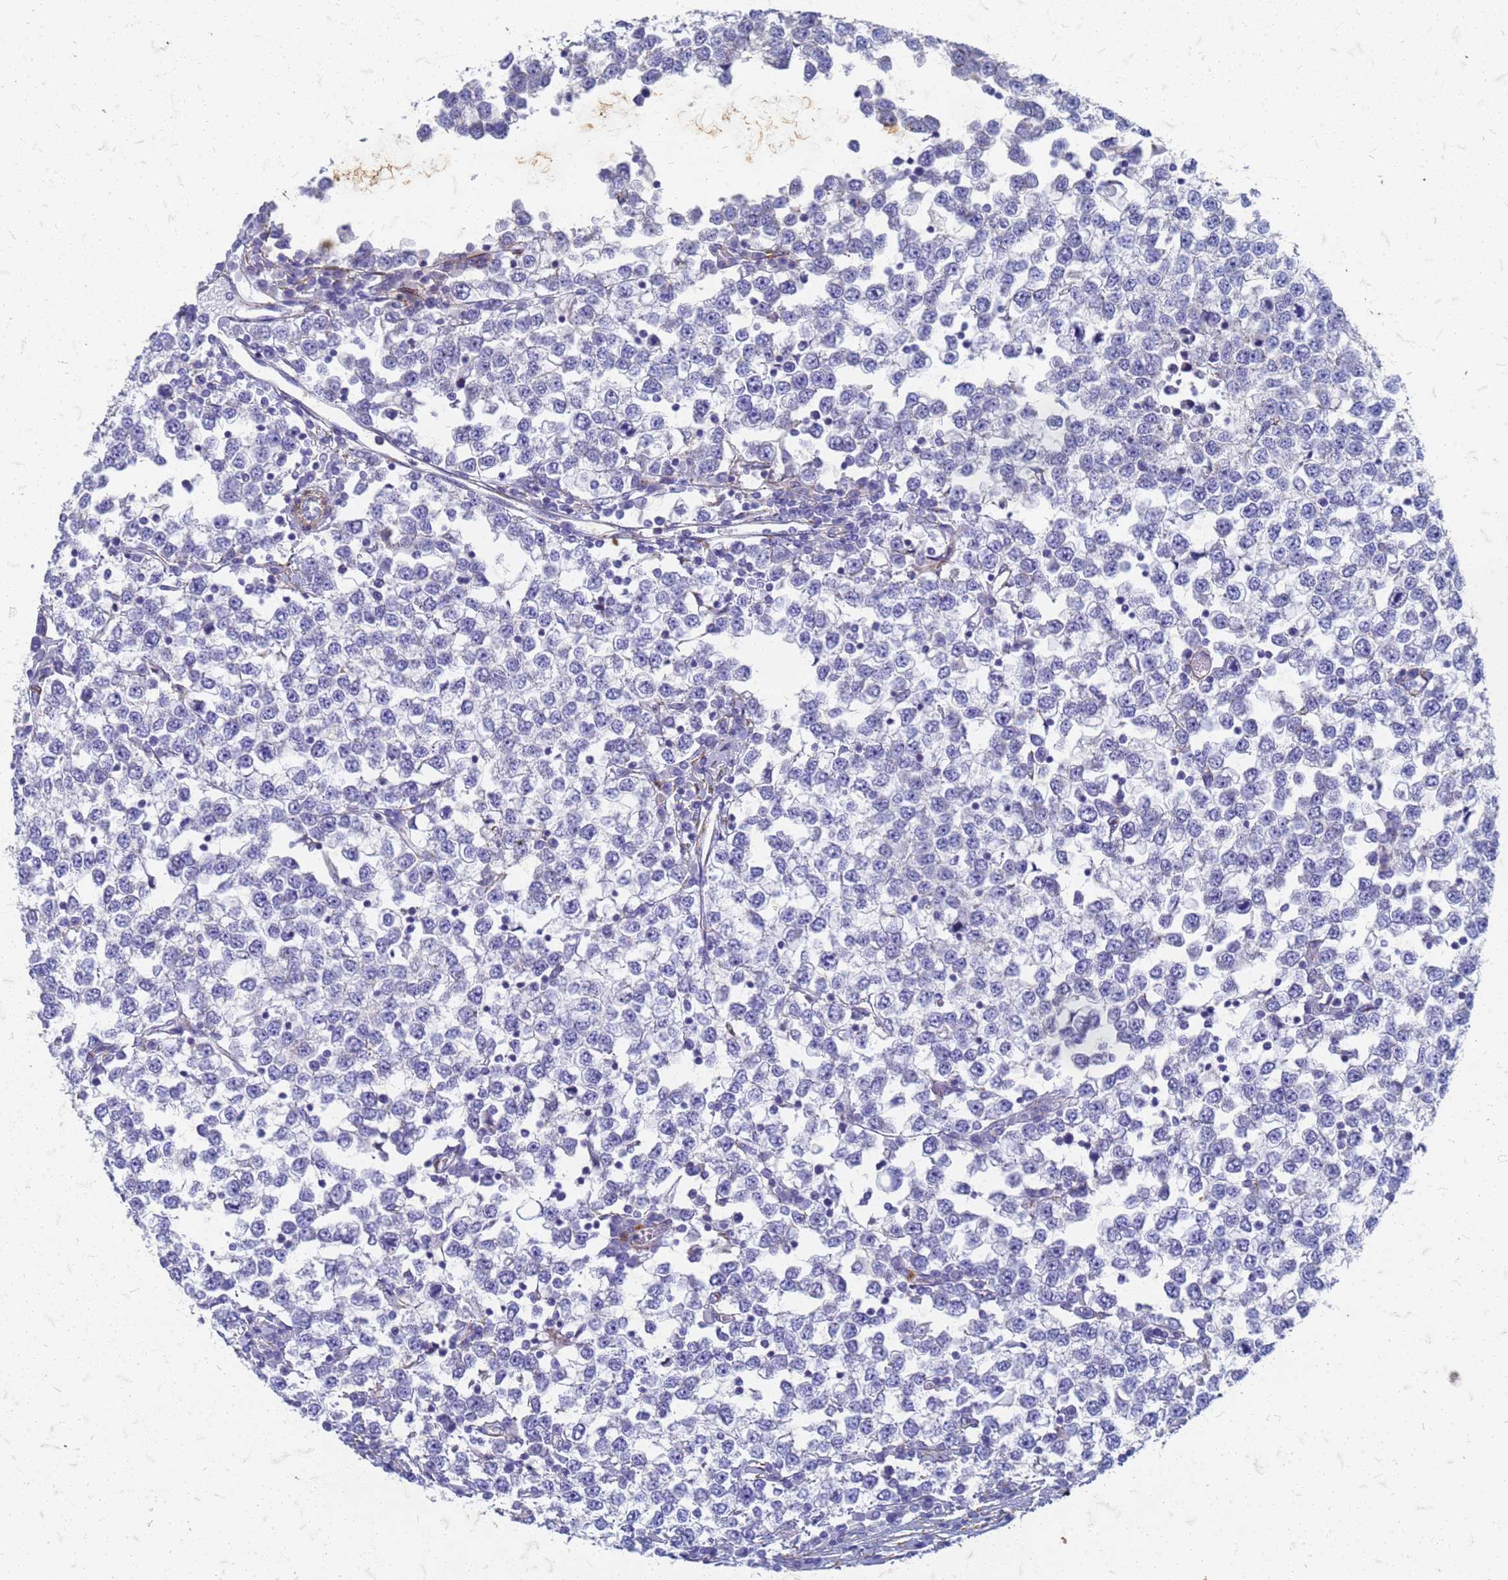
{"staining": {"intensity": "negative", "quantity": "none", "location": "none"}, "tissue": "testis cancer", "cell_type": "Tumor cells", "image_type": "cancer", "snomed": [{"axis": "morphology", "description": "Seminoma, NOS"}, {"axis": "topography", "description": "Testis"}], "caption": "Histopathology image shows no significant protein expression in tumor cells of seminoma (testis).", "gene": "TRIM64B", "patient": {"sex": "male", "age": 65}}